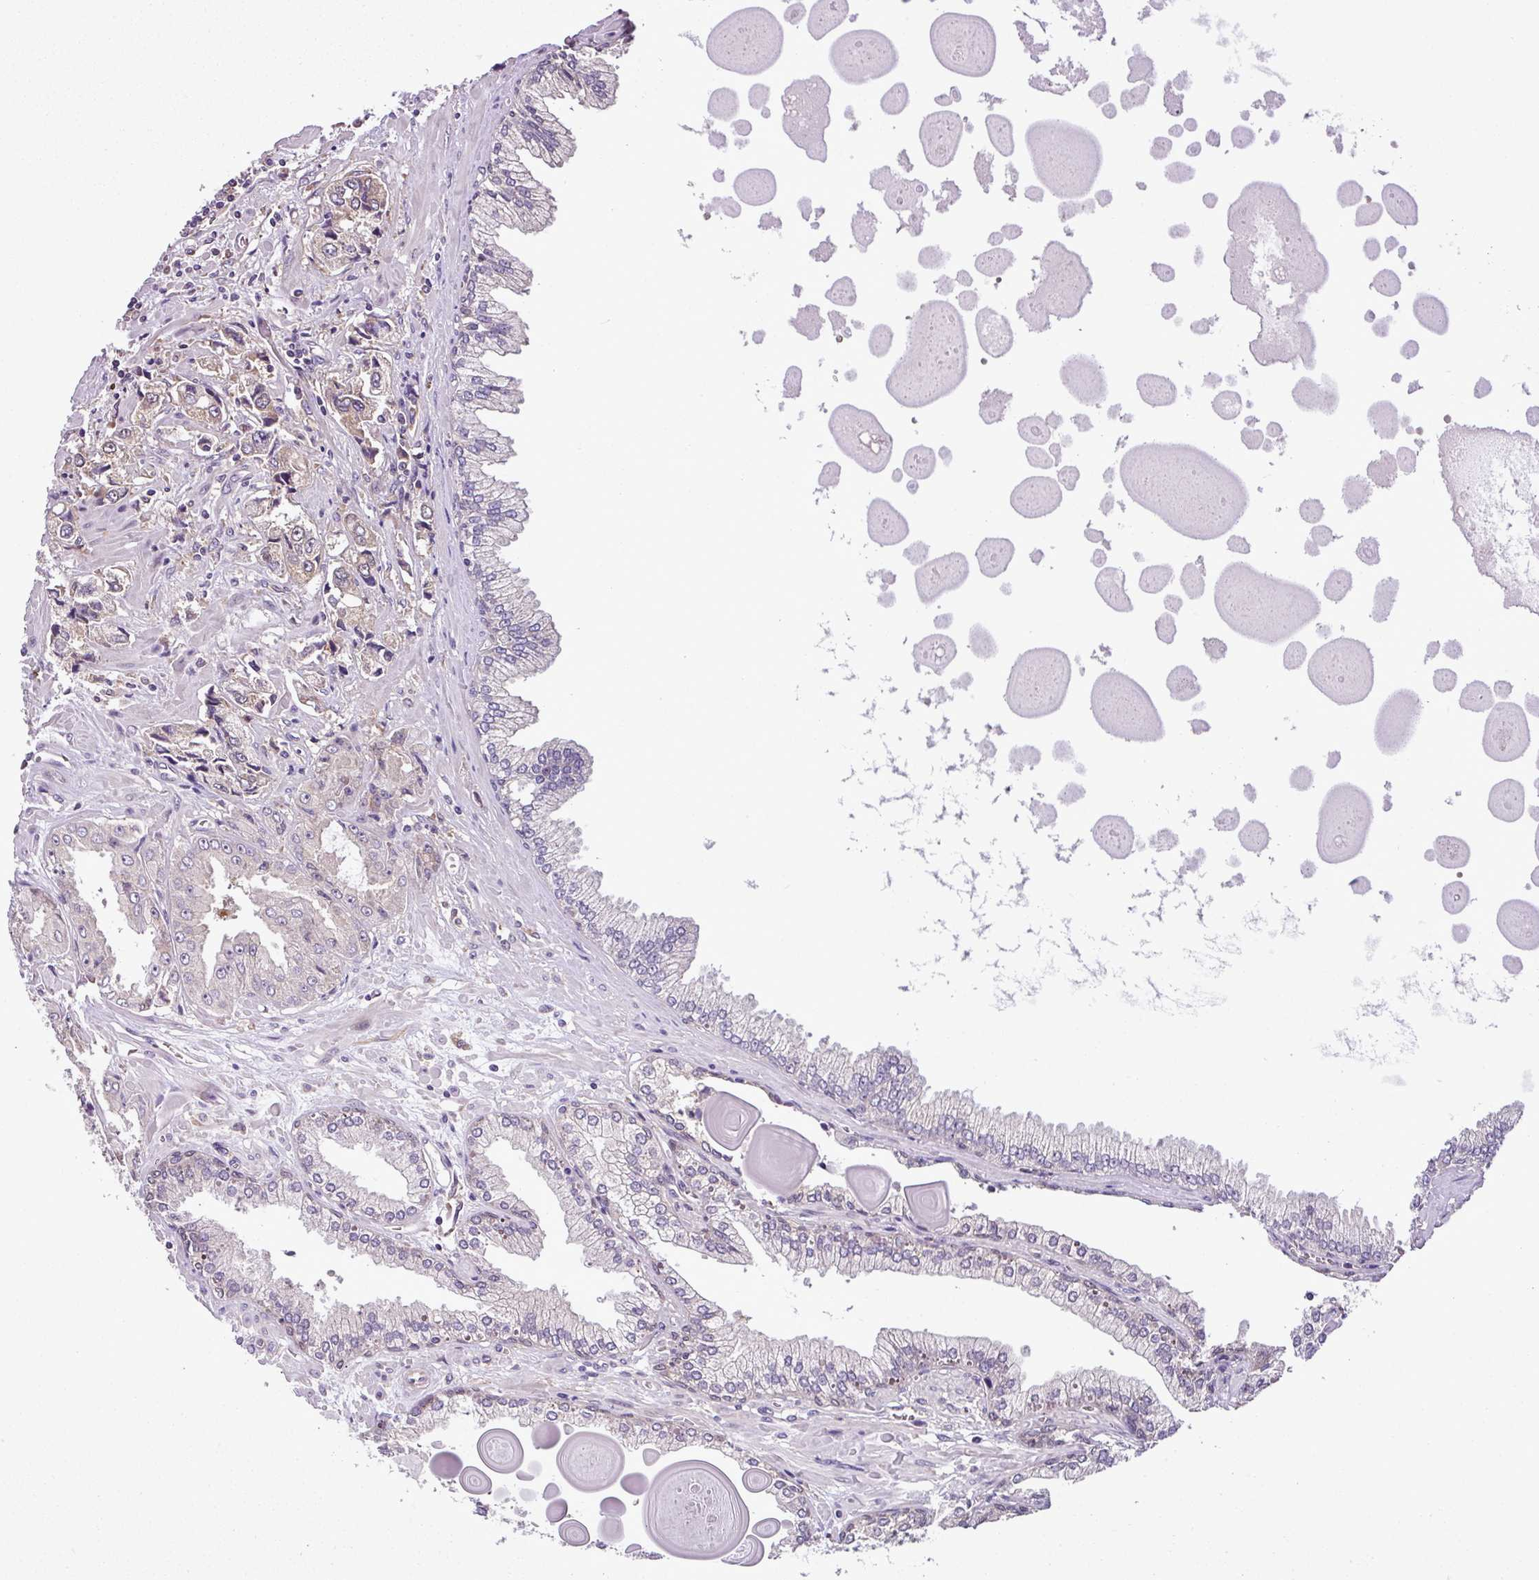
{"staining": {"intensity": "weak", "quantity": "<25%", "location": "cytoplasmic/membranous"}, "tissue": "prostate cancer", "cell_type": "Tumor cells", "image_type": "cancer", "snomed": [{"axis": "morphology", "description": "Adenocarcinoma, High grade"}, {"axis": "topography", "description": "Prostate"}], "caption": "Tumor cells are negative for brown protein staining in adenocarcinoma (high-grade) (prostate). Nuclei are stained in blue.", "gene": "DLGAP4", "patient": {"sex": "male", "age": 74}}